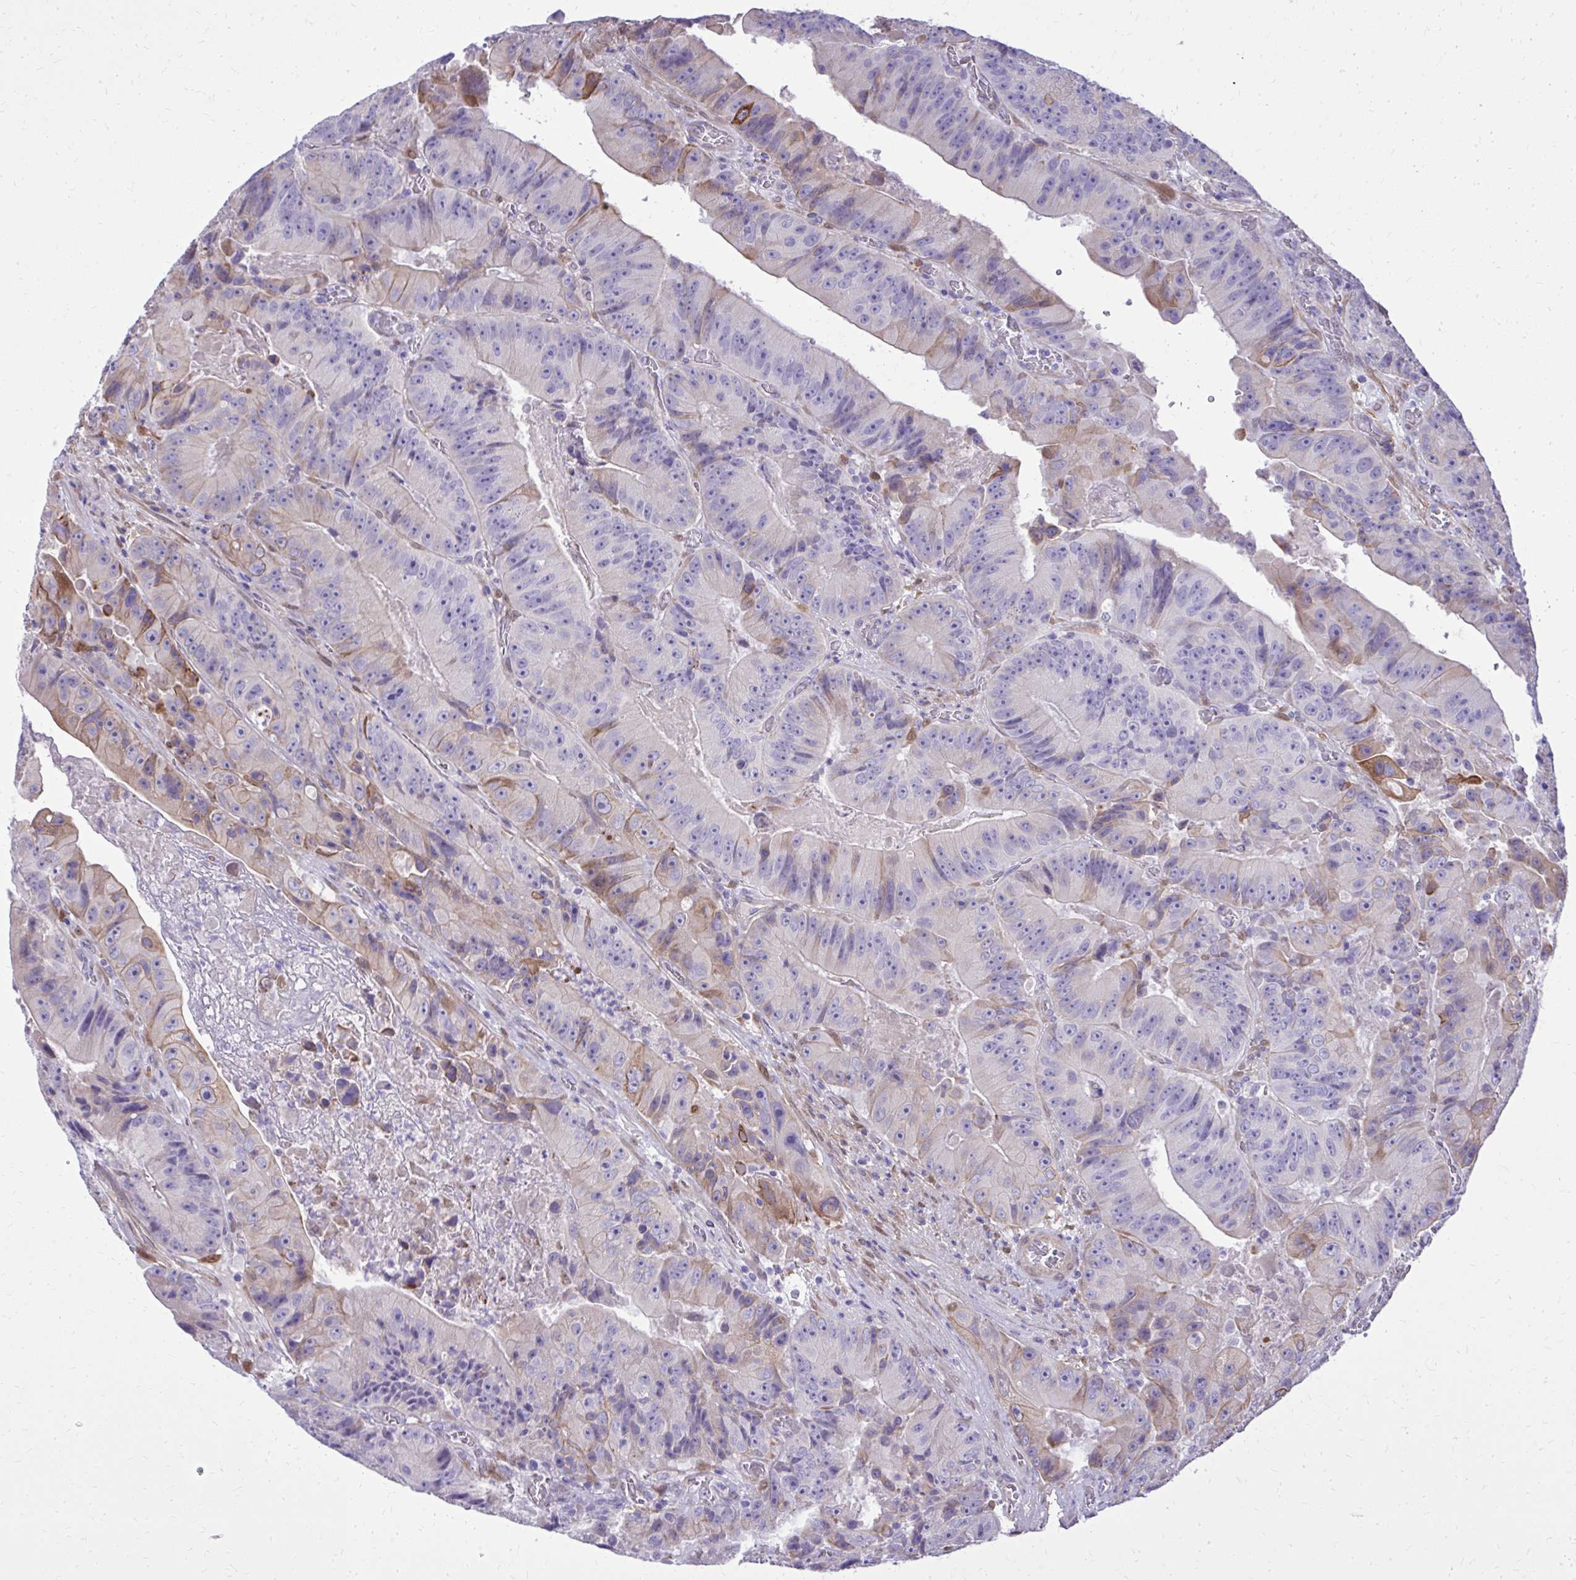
{"staining": {"intensity": "moderate", "quantity": "<25%", "location": "cytoplasmic/membranous"}, "tissue": "colorectal cancer", "cell_type": "Tumor cells", "image_type": "cancer", "snomed": [{"axis": "morphology", "description": "Adenocarcinoma, NOS"}, {"axis": "topography", "description": "Colon"}], "caption": "High-power microscopy captured an immunohistochemistry photomicrograph of colorectal cancer (adenocarcinoma), revealing moderate cytoplasmic/membranous expression in approximately <25% of tumor cells.", "gene": "NNMT", "patient": {"sex": "female", "age": 86}}